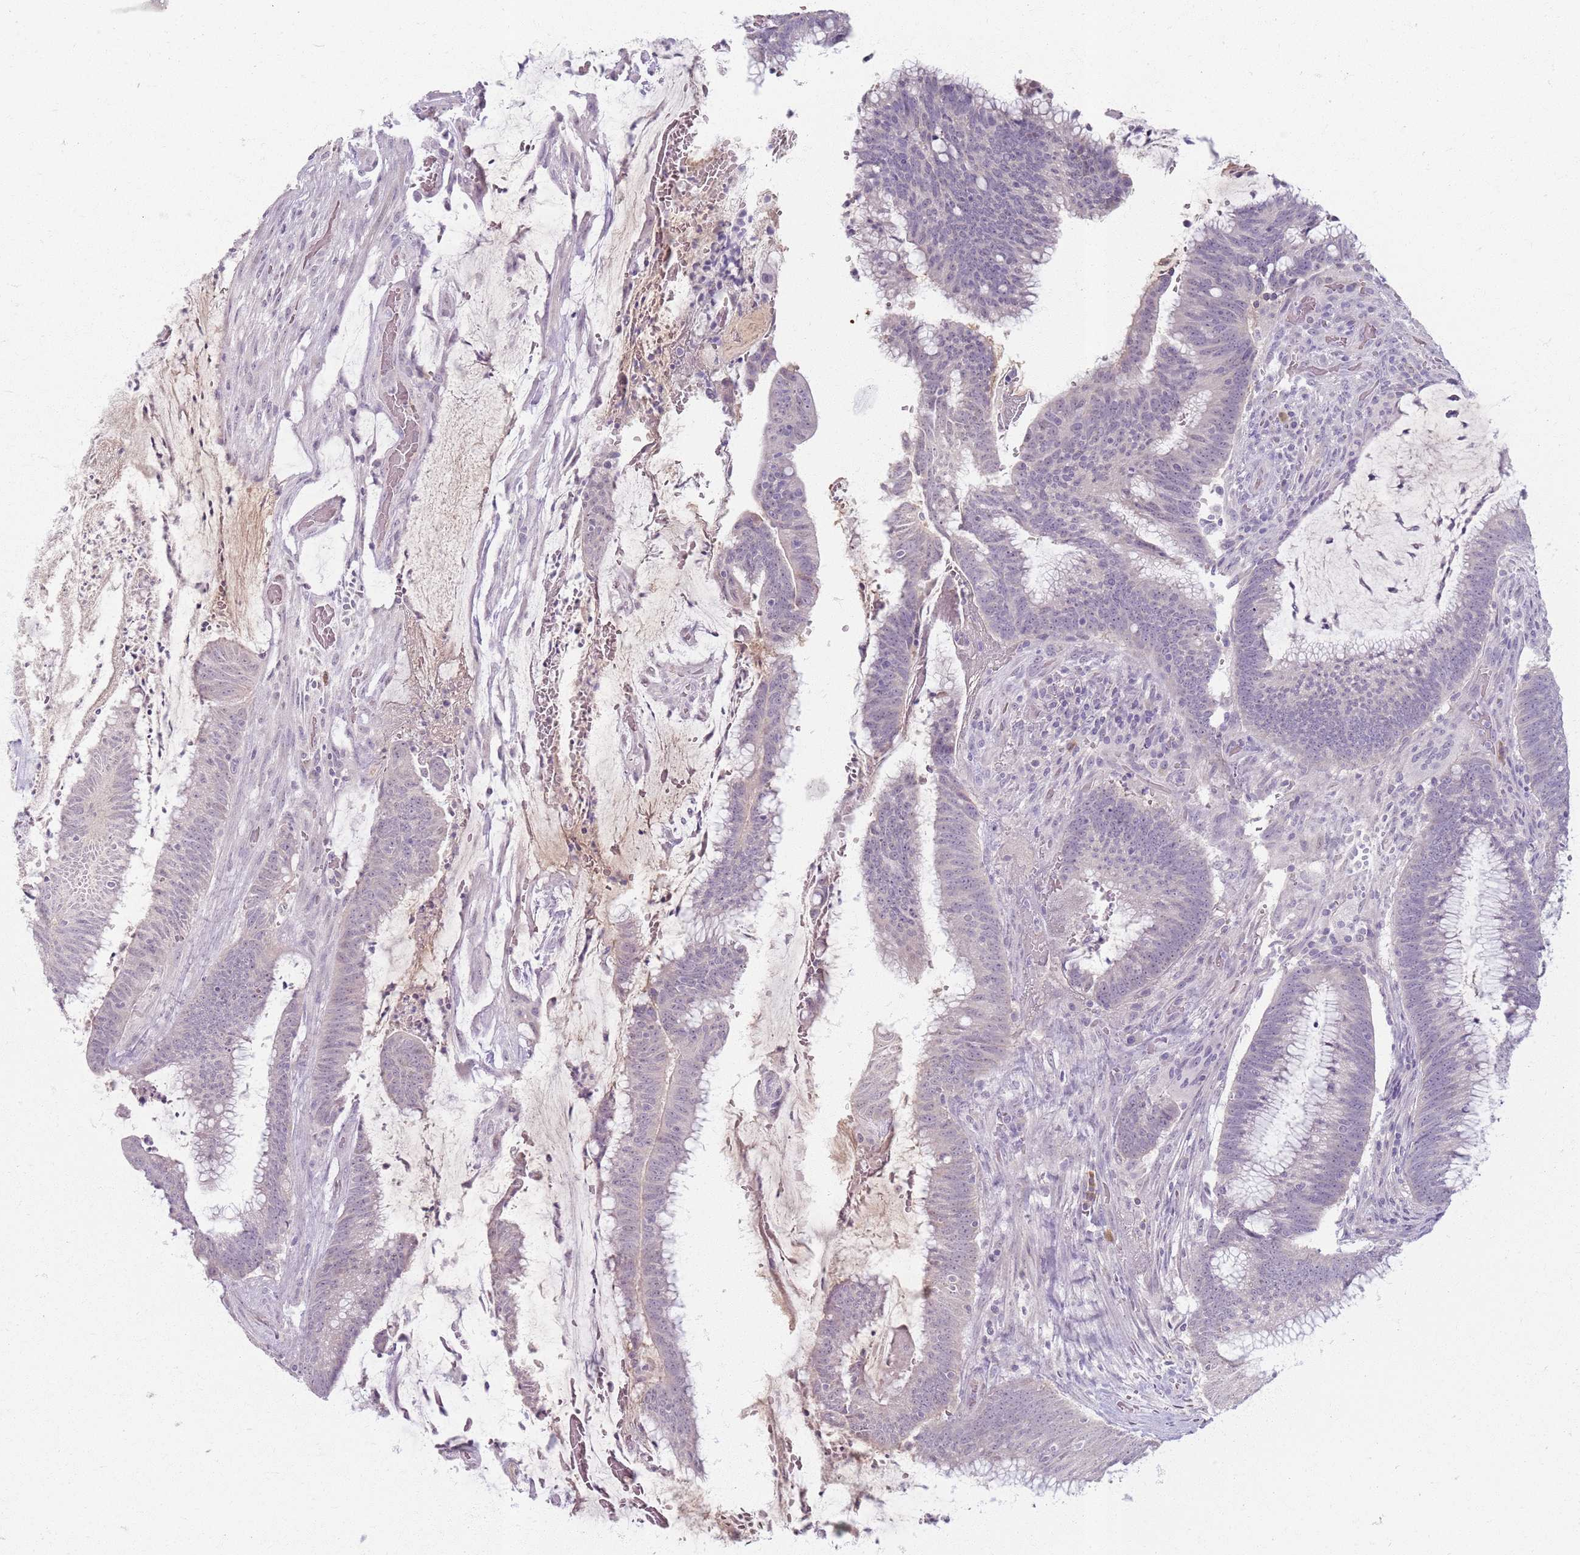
{"staining": {"intensity": "negative", "quantity": "none", "location": "none"}, "tissue": "colorectal cancer", "cell_type": "Tumor cells", "image_type": "cancer", "snomed": [{"axis": "morphology", "description": "Adenocarcinoma, NOS"}, {"axis": "topography", "description": "Rectum"}], "caption": "Immunohistochemical staining of human colorectal adenocarcinoma displays no significant expression in tumor cells.", "gene": "CRIPT", "patient": {"sex": "female", "age": 77}}